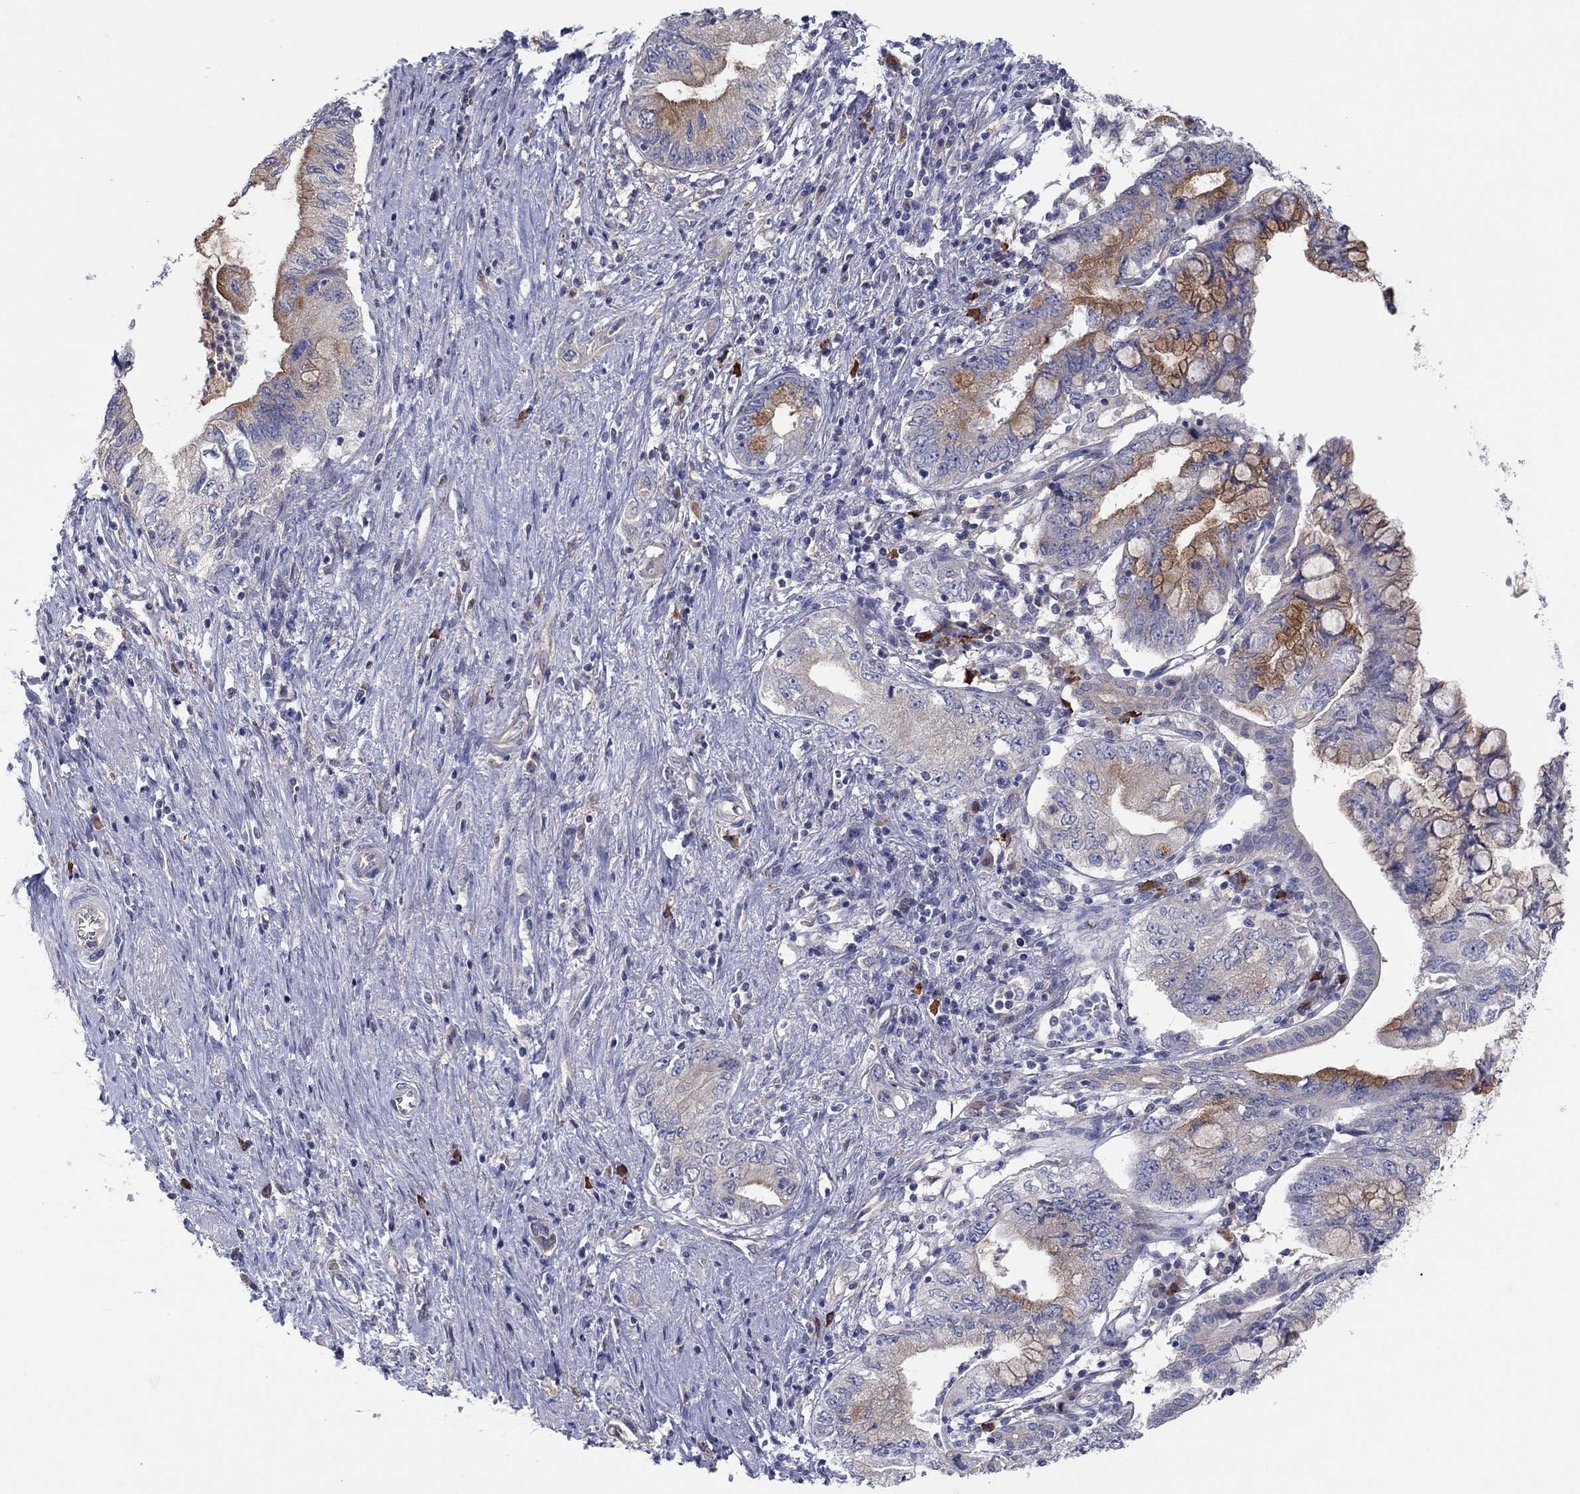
{"staining": {"intensity": "moderate", "quantity": "<25%", "location": "cytoplasmic/membranous"}, "tissue": "pancreatic cancer", "cell_type": "Tumor cells", "image_type": "cancer", "snomed": [{"axis": "morphology", "description": "Adenocarcinoma, NOS"}, {"axis": "topography", "description": "Pancreas"}], "caption": "The image reveals immunohistochemical staining of adenocarcinoma (pancreatic). There is moderate cytoplasmic/membranous staining is present in about <25% of tumor cells. Nuclei are stained in blue.", "gene": "PLCL2", "patient": {"sex": "female", "age": 73}}